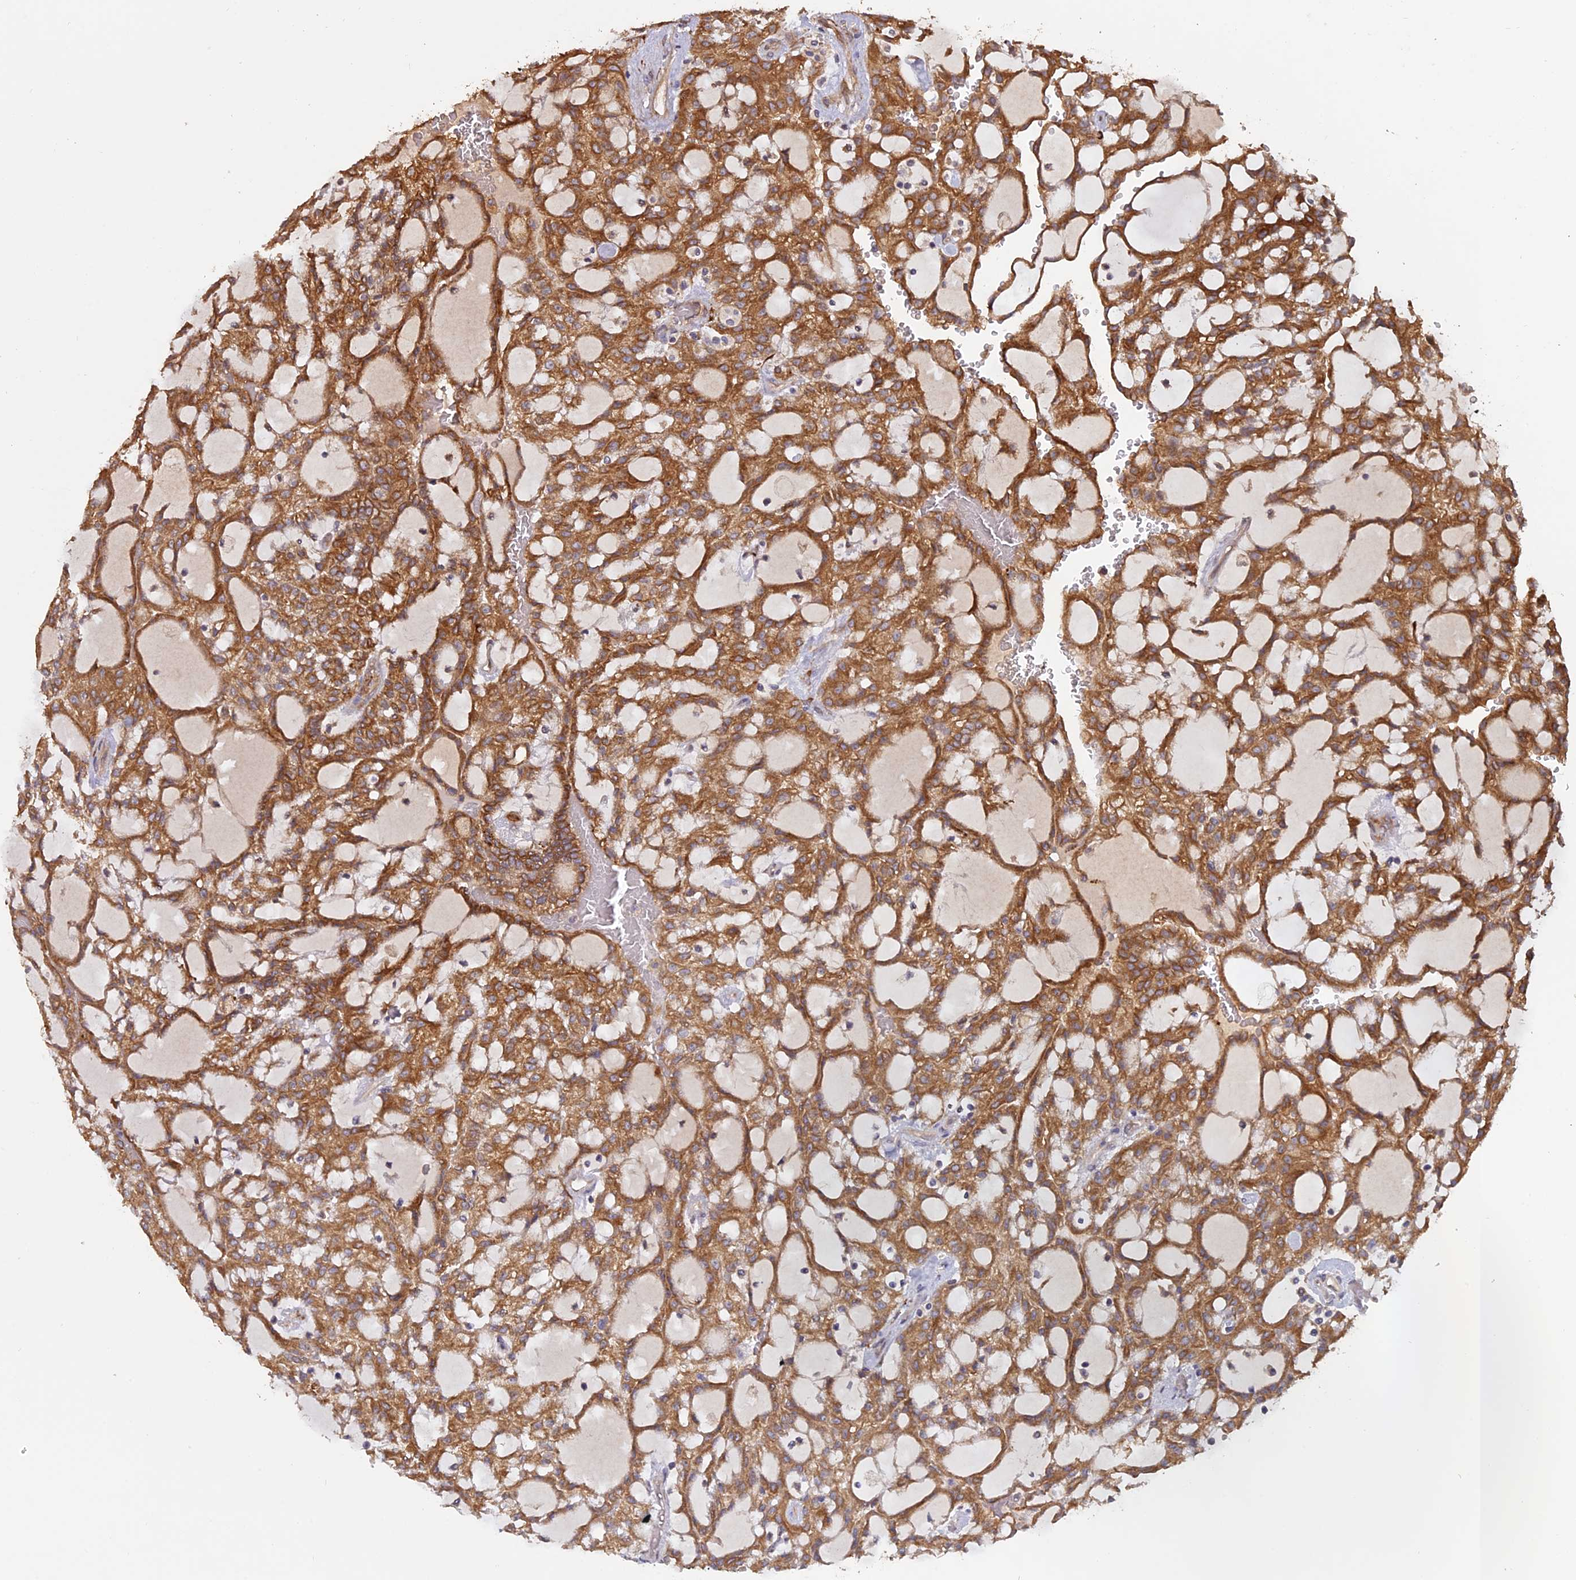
{"staining": {"intensity": "moderate", "quantity": ">75%", "location": "cytoplasmic/membranous"}, "tissue": "renal cancer", "cell_type": "Tumor cells", "image_type": "cancer", "snomed": [{"axis": "morphology", "description": "Adenocarcinoma, NOS"}, {"axis": "topography", "description": "Kidney"}], "caption": "This micrograph reveals IHC staining of human renal adenocarcinoma, with medium moderate cytoplasmic/membranous expression in approximately >75% of tumor cells.", "gene": "PPIC", "patient": {"sex": "male", "age": 63}}